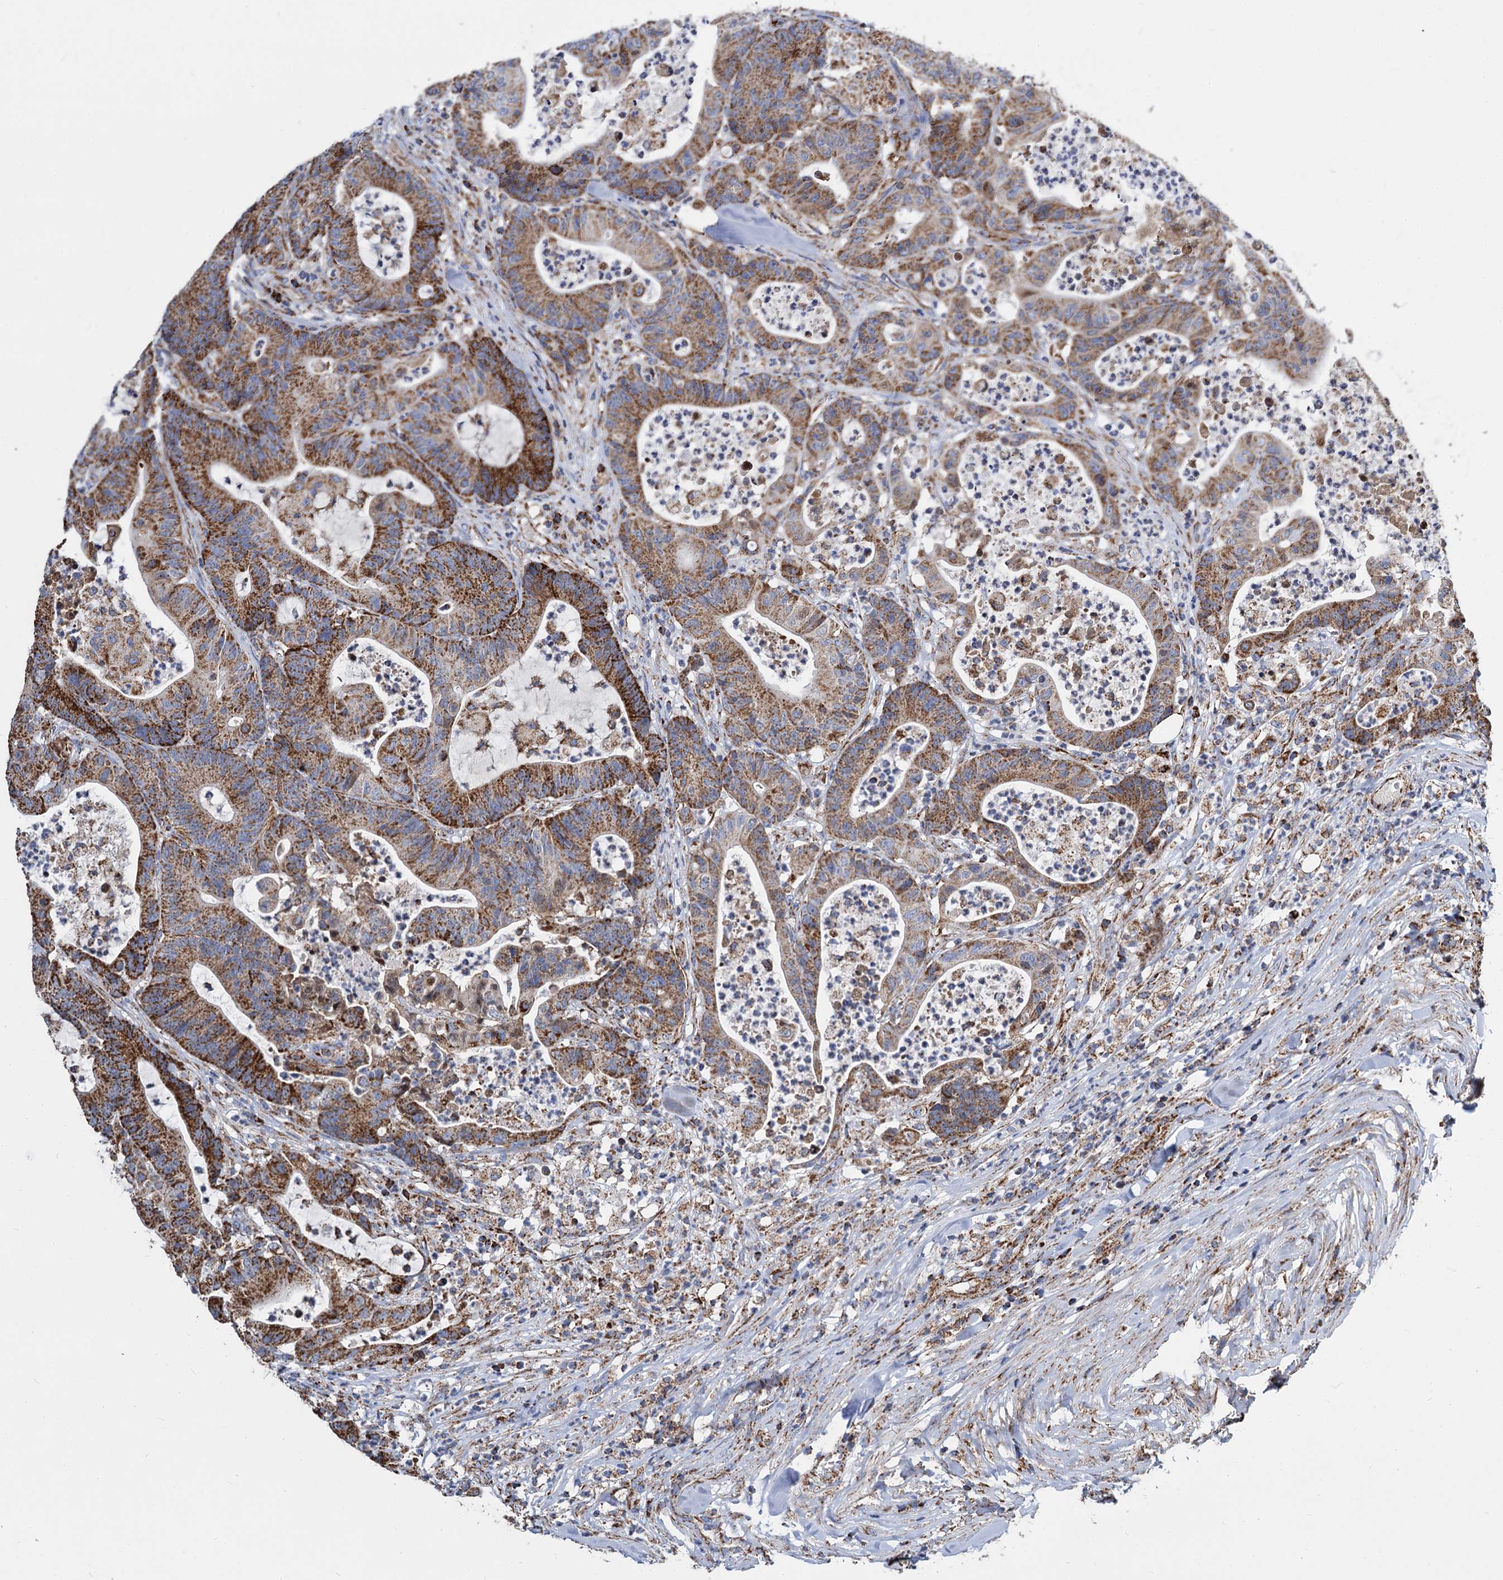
{"staining": {"intensity": "moderate", "quantity": ">75%", "location": "cytoplasmic/membranous"}, "tissue": "colorectal cancer", "cell_type": "Tumor cells", "image_type": "cancer", "snomed": [{"axis": "morphology", "description": "Adenocarcinoma, NOS"}, {"axis": "topography", "description": "Colon"}], "caption": "IHC micrograph of colorectal adenocarcinoma stained for a protein (brown), which displays medium levels of moderate cytoplasmic/membranous staining in approximately >75% of tumor cells.", "gene": "TIMM10", "patient": {"sex": "female", "age": 84}}